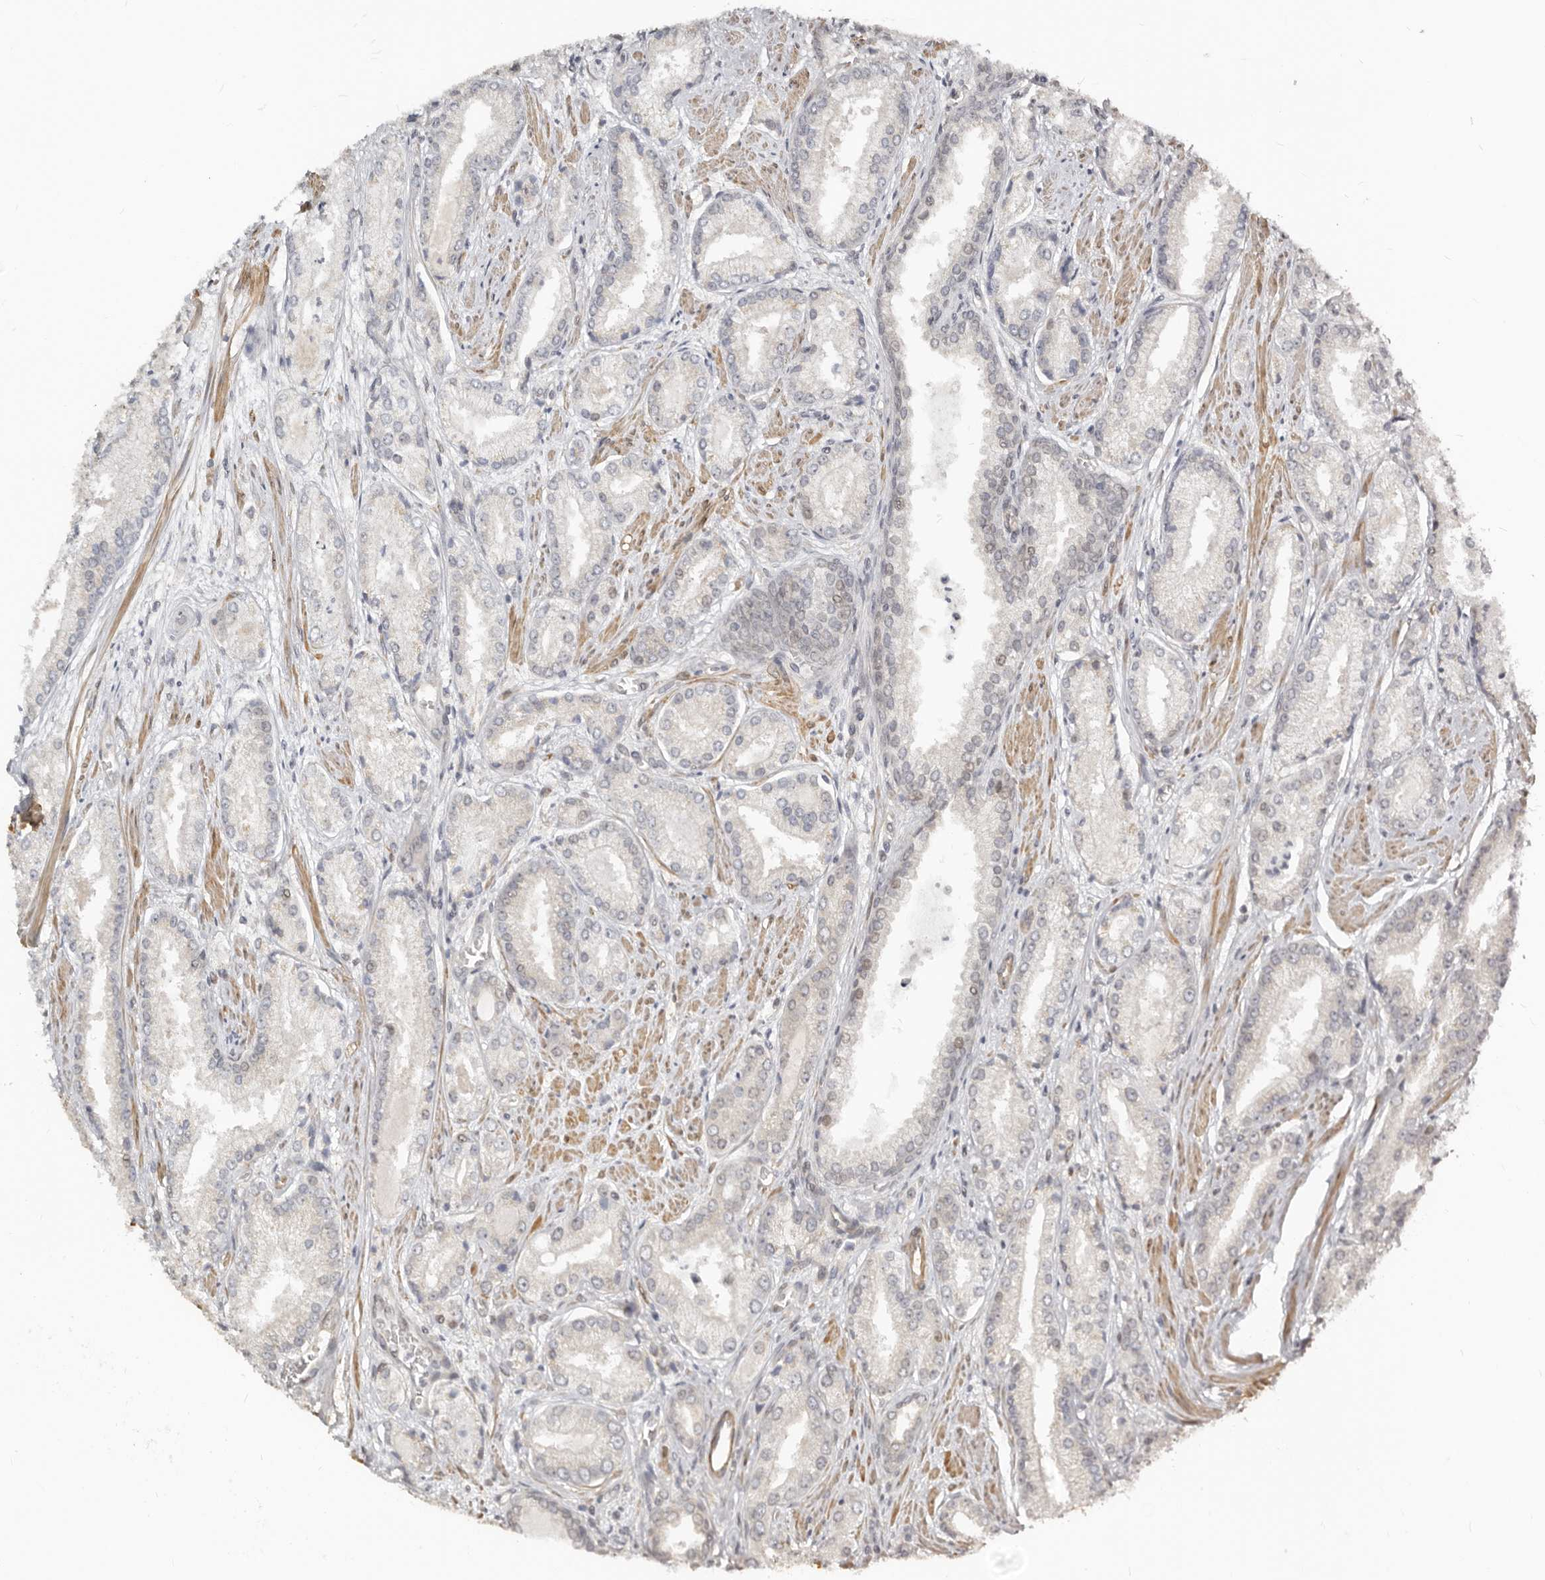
{"staining": {"intensity": "negative", "quantity": "none", "location": "none"}, "tissue": "prostate cancer", "cell_type": "Tumor cells", "image_type": "cancer", "snomed": [{"axis": "morphology", "description": "Adenocarcinoma, Low grade"}, {"axis": "topography", "description": "Prostate"}], "caption": "DAB (3,3'-diaminobenzidine) immunohistochemical staining of human prostate adenocarcinoma (low-grade) displays no significant staining in tumor cells.", "gene": "NUP153", "patient": {"sex": "male", "age": 54}}